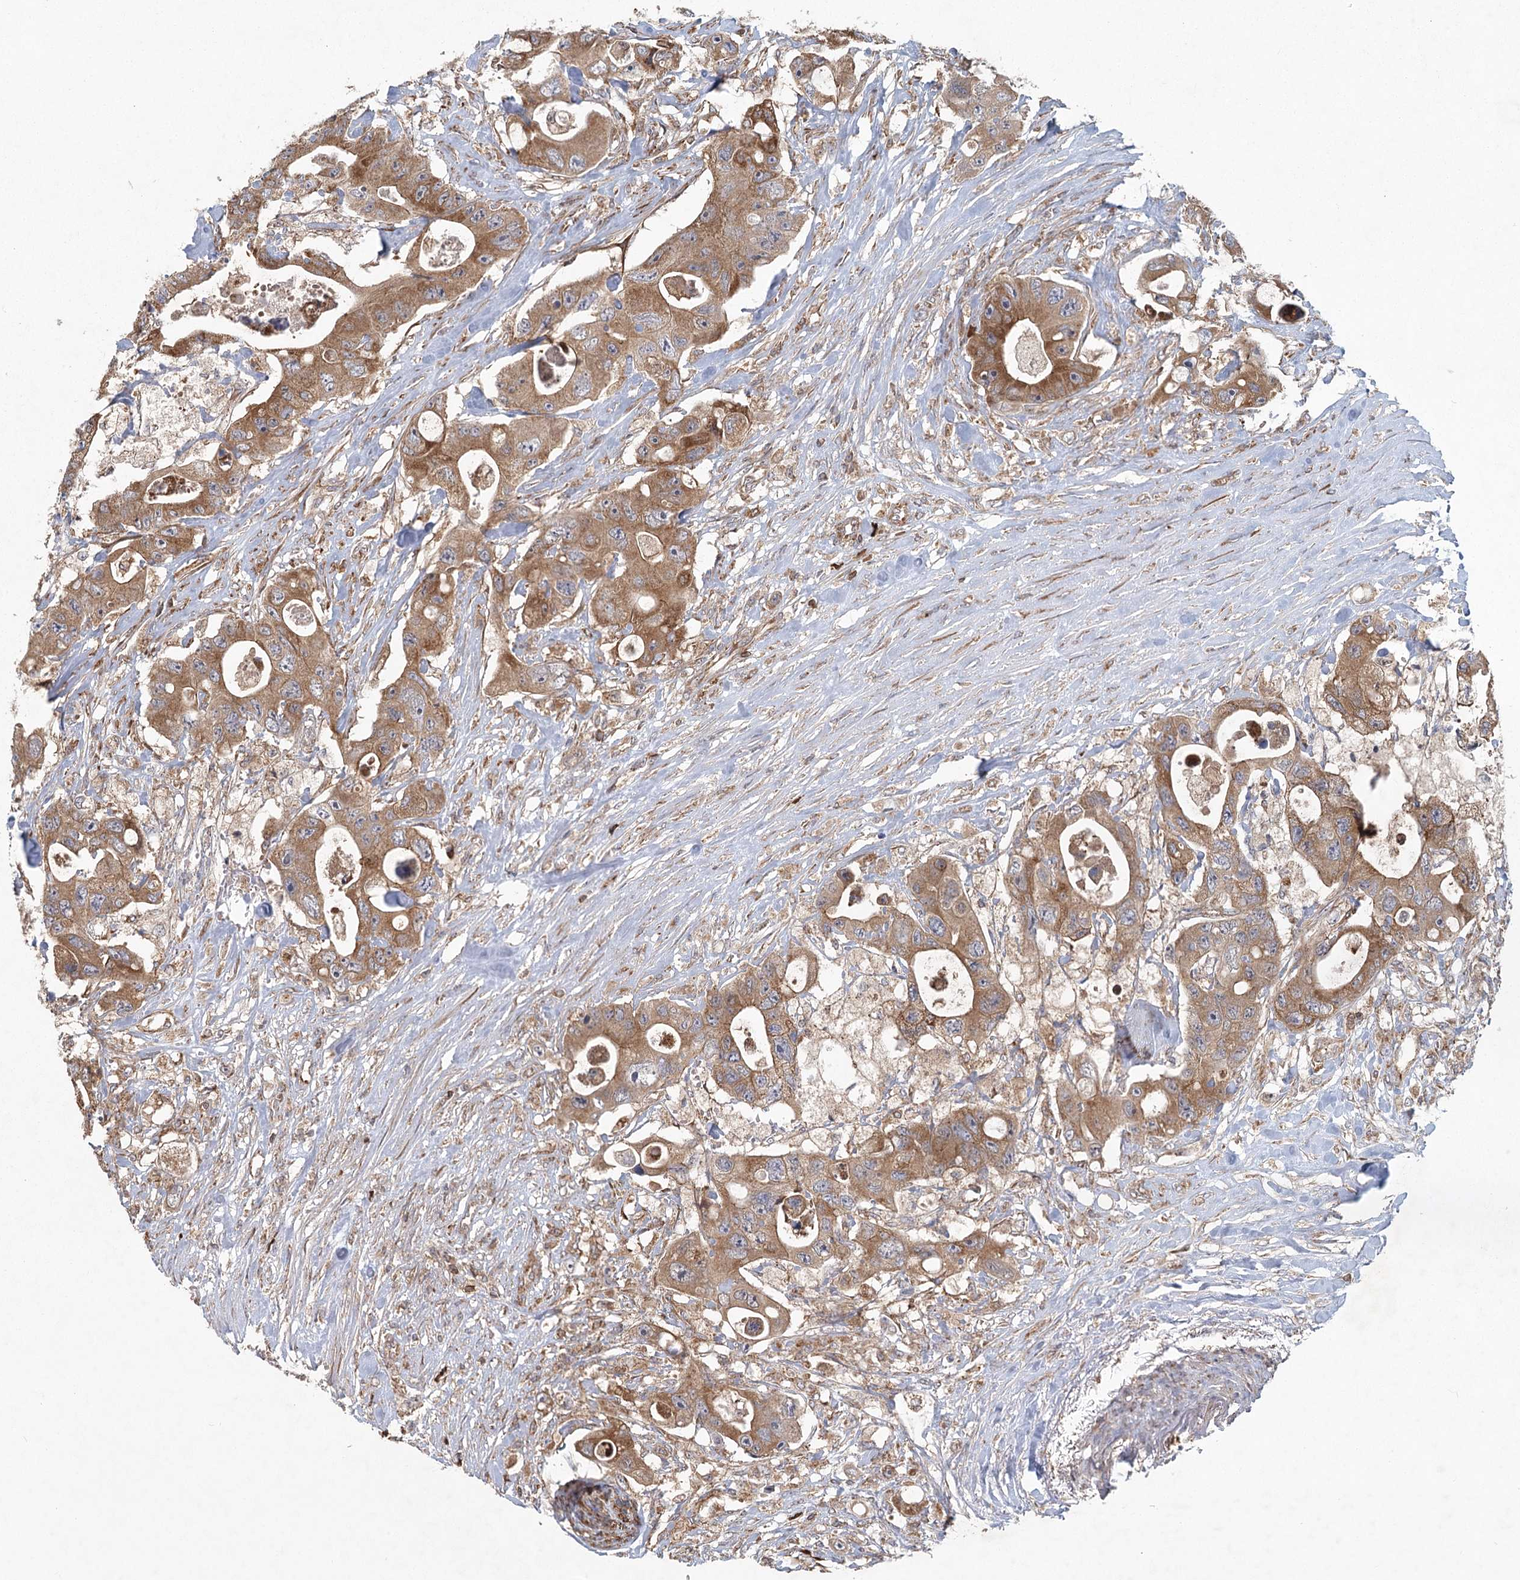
{"staining": {"intensity": "moderate", "quantity": ">75%", "location": "cytoplasmic/membranous"}, "tissue": "colorectal cancer", "cell_type": "Tumor cells", "image_type": "cancer", "snomed": [{"axis": "morphology", "description": "Adenocarcinoma, NOS"}, {"axis": "topography", "description": "Colon"}], "caption": "Adenocarcinoma (colorectal) stained for a protein exhibits moderate cytoplasmic/membranous positivity in tumor cells. The staining is performed using DAB brown chromogen to label protein expression. The nuclei are counter-stained blue using hematoxylin.", "gene": "PLEKHA7", "patient": {"sex": "female", "age": 46}}